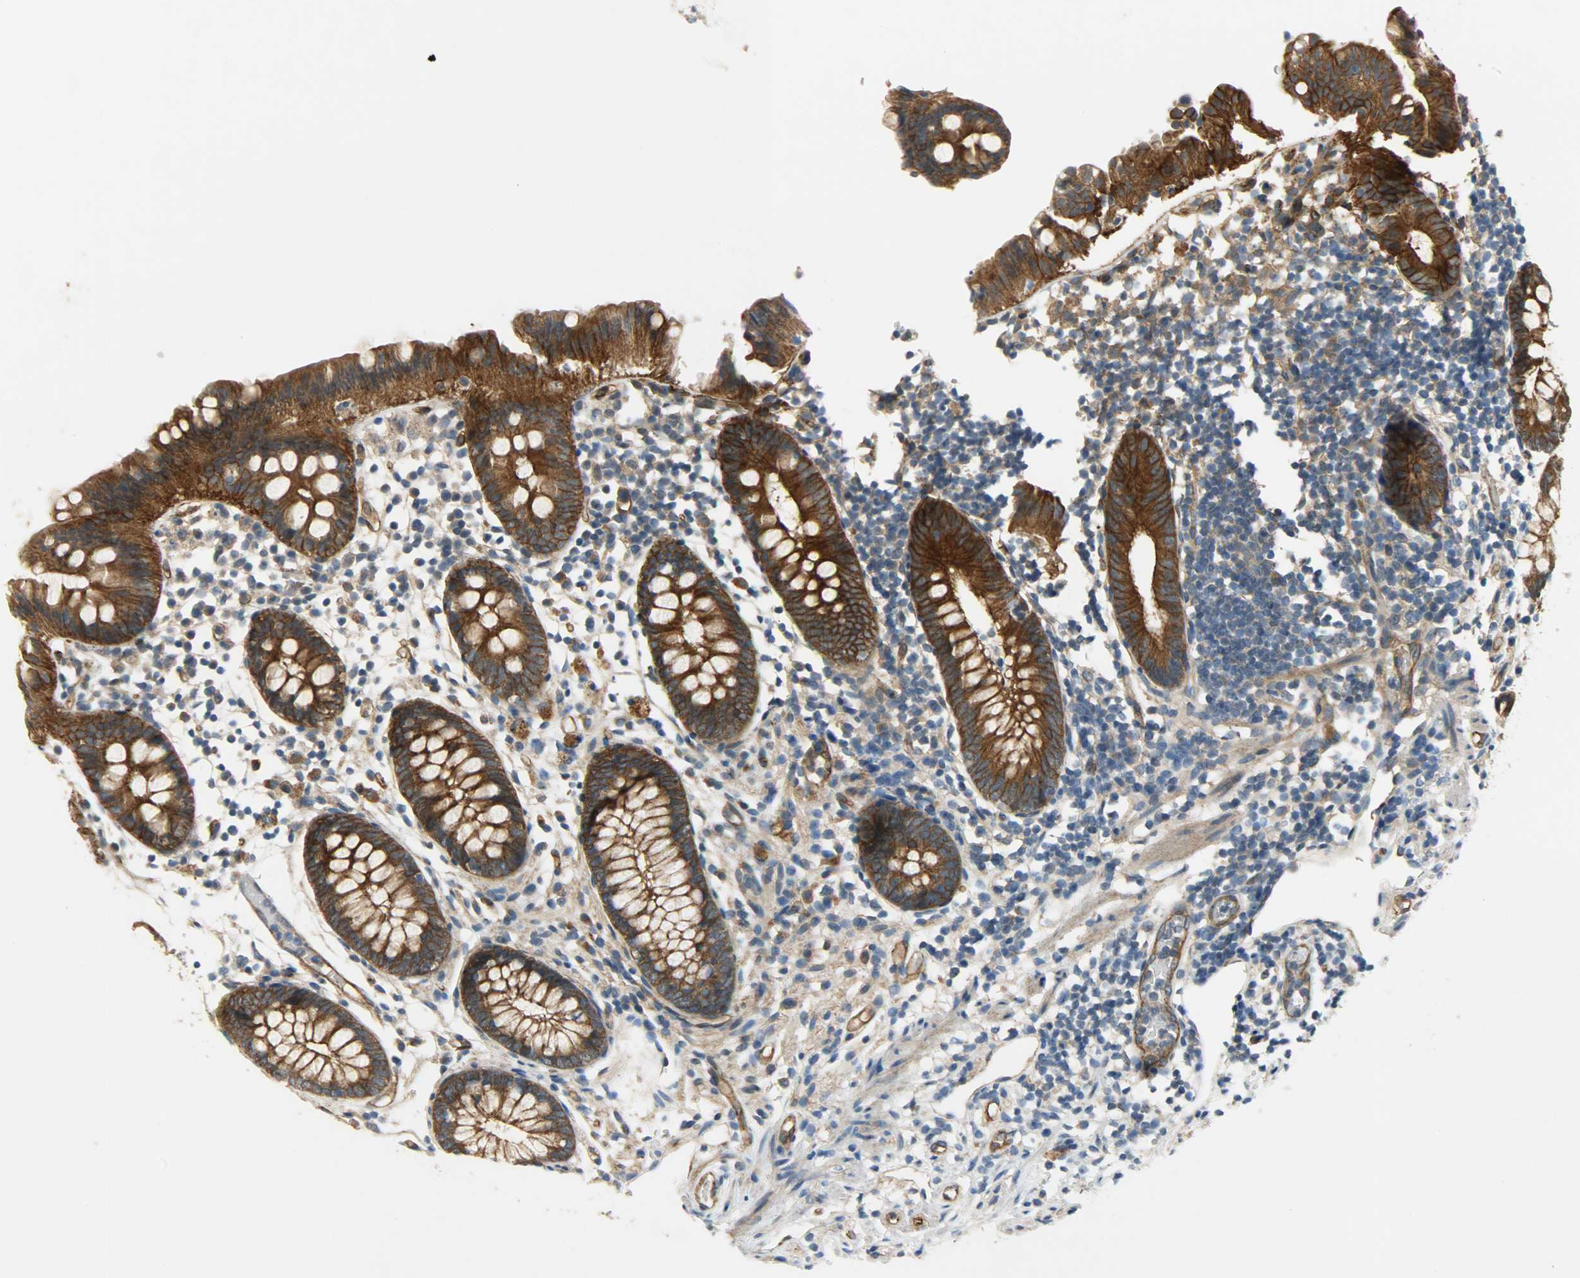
{"staining": {"intensity": "strong", "quantity": ">75%", "location": "cytoplasmic/membranous"}, "tissue": "appendix", "cell_type": "Glandular cells", "image_type": "normal", "snomed": [{"axis": "morphology", "description": "Normal tissue, NOS"}, {"axis": "topography", "description": "Appendix"}], "caption": "Brown immunohistochemical staining in unremarkable appendix reveals strong cytoplasmic/membranous positivity in about >75% of glandular cells.", "gene": "KIAA1217", "patient": {"sex": "male", "age": 38}}